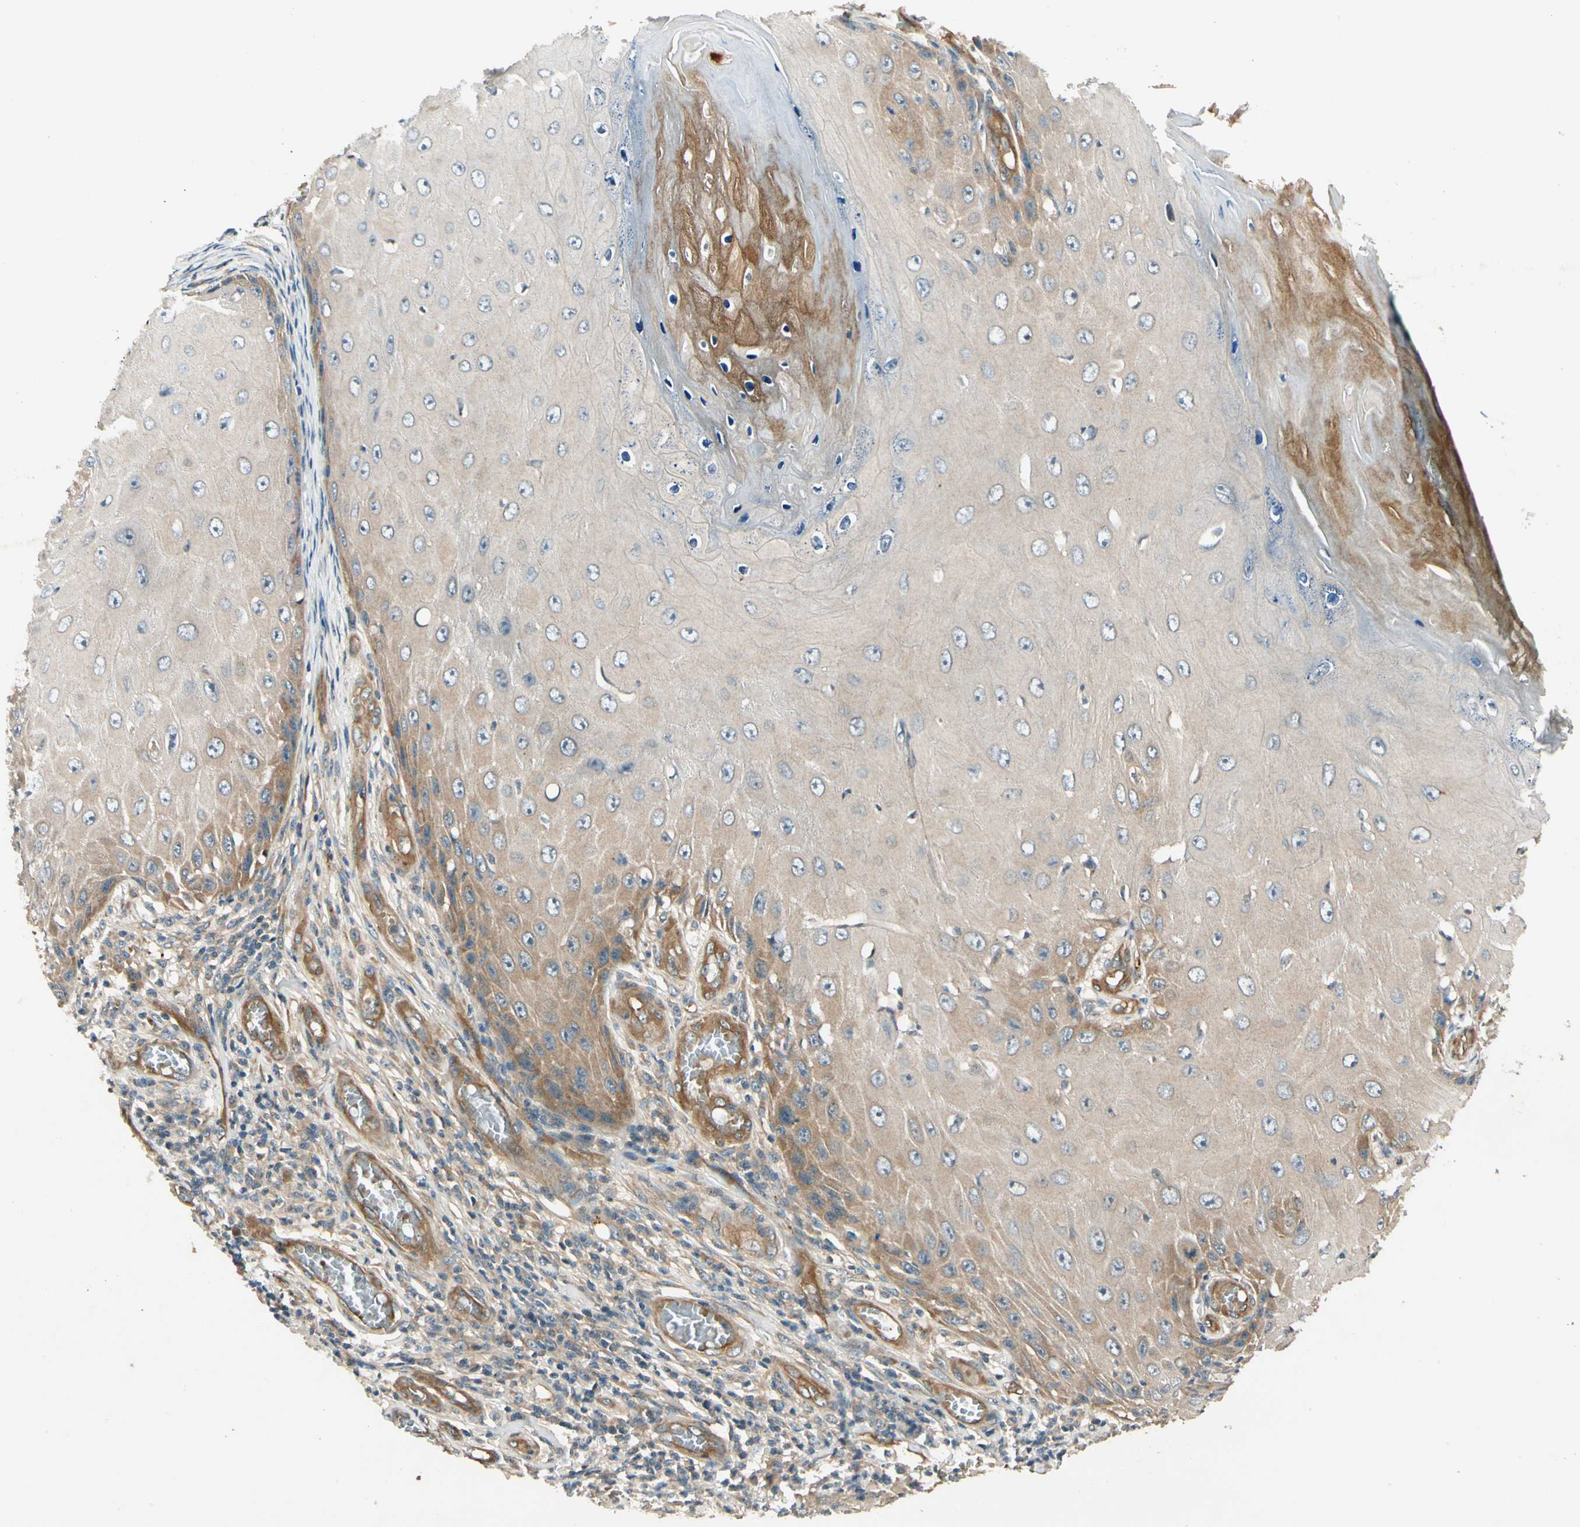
{"staining": {"intensity": "moderate", "quantity": "<25%", "location": "cytoplasmic/membranous"}, "tissue": "skin cancer", "cell_type": "Tumor cells", "image_type": "cancer", "snomed": [{"axis": "morphology", "description": "Squamous cell carcinoma, NOS"}, {"axis": "topography", "description": "Skin"}], "caption": "A photomicrograph of skin squamous cell carcinoma stained for a protein demonstrates moderate cytoplasmic/membranous brown staining in tumor cells. (brown staining indicates protein expression, while blue staining denotes nuclei).", "gene": "ROCK2", "patient": {"sex": "female", "age": 73}}